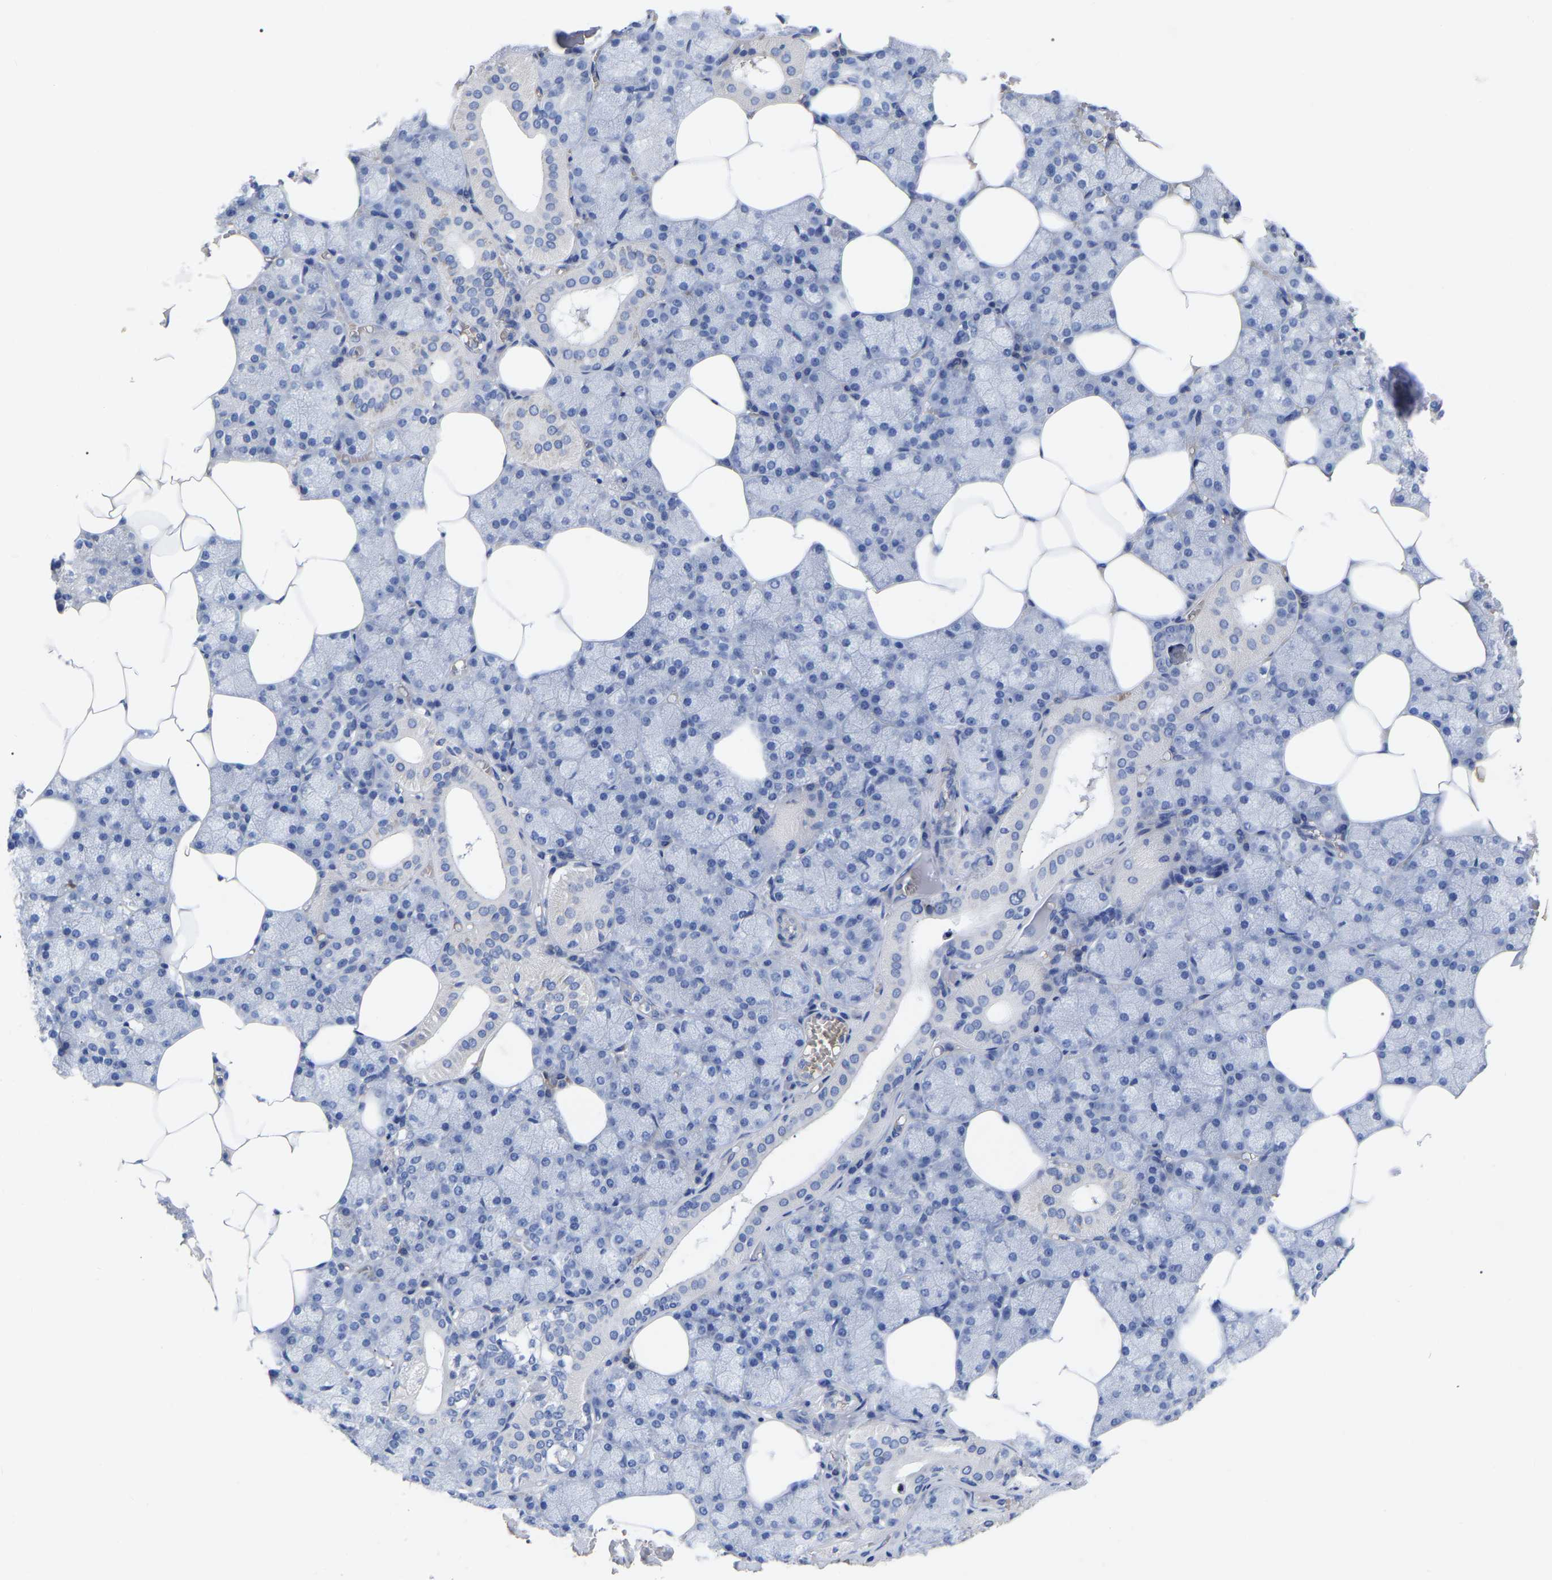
{"staining": {"intensity": "negative", "quantity": "none", "location": "none"}, "tissue": "salivary gland", "cell_type": "Glandular cells", "image_type": "normal", "snomed": [{"axis": "morphology", "description": "Normal tissue, NOS"}, {"axis": "topography", "description": "Salivary gland"}], "caption": "This histopathology image is of unremarkable salivary gland stained with immunohistochemistry (IHC) to label a protein in brown with the nuclei are counter-stained blue. There is no expression in glandular cells.", "gene": "GDF3", "patient": {"sex": "male", "age": 62}}